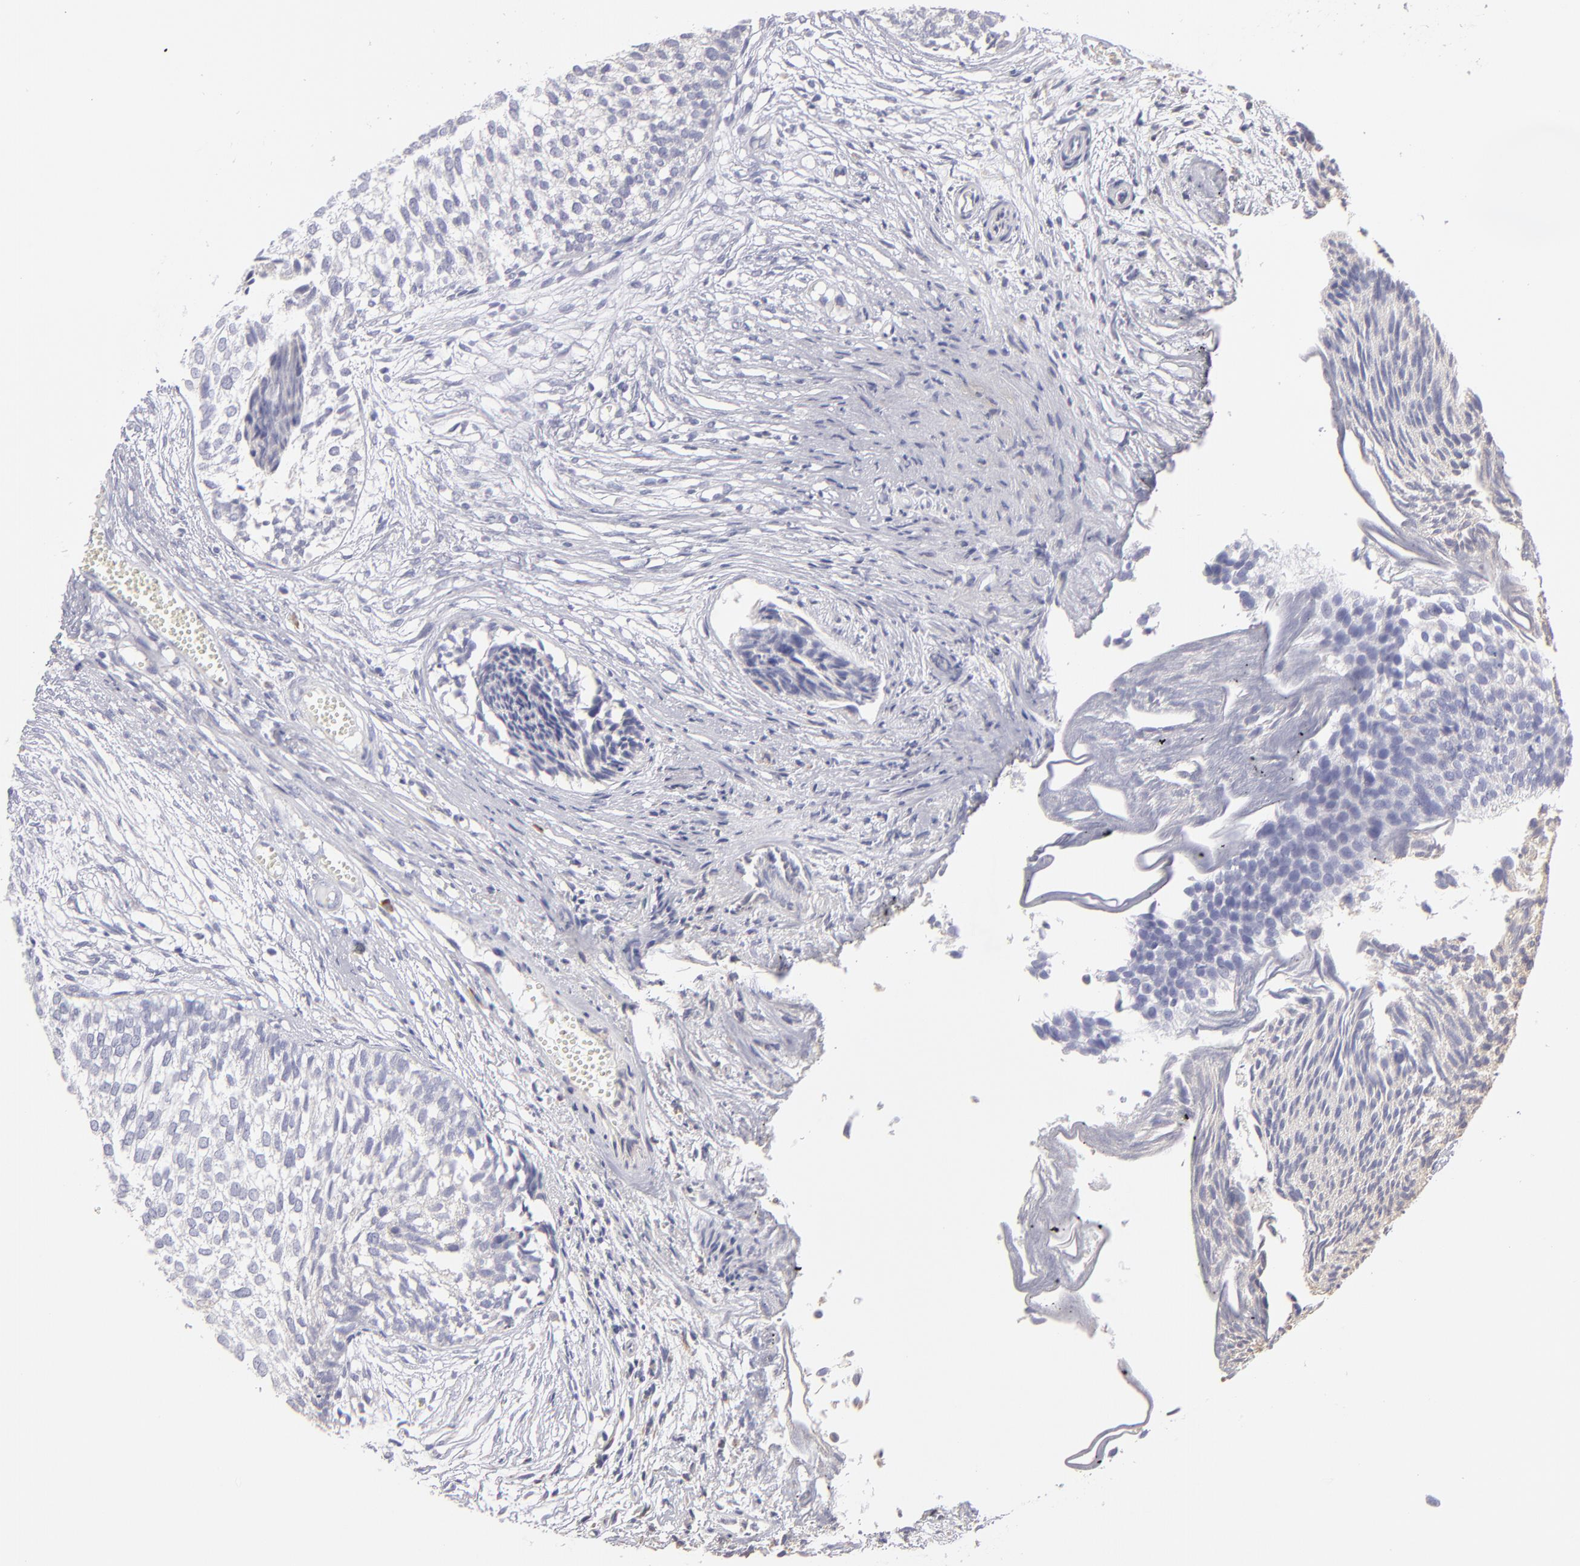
{"staining": {"intensity": "negative", "quantity": "none", "location": "none"}, "tissue": "urothelial cancer", "cell_type": "Tumor cells", "image_type": "cancer", "snomed": [{"axis": "morphology", "description": "Urothelial carcinoma, Low grade"}, {"axis": "topography", "description": "Urinary bladder"}], "caption": "Human urothelial carcinoma (low-grade) stained for a protein using IHC displays no staining in tumor cells.", "gene": "CALR", "patient": {"sex": "male", "age": 84}}